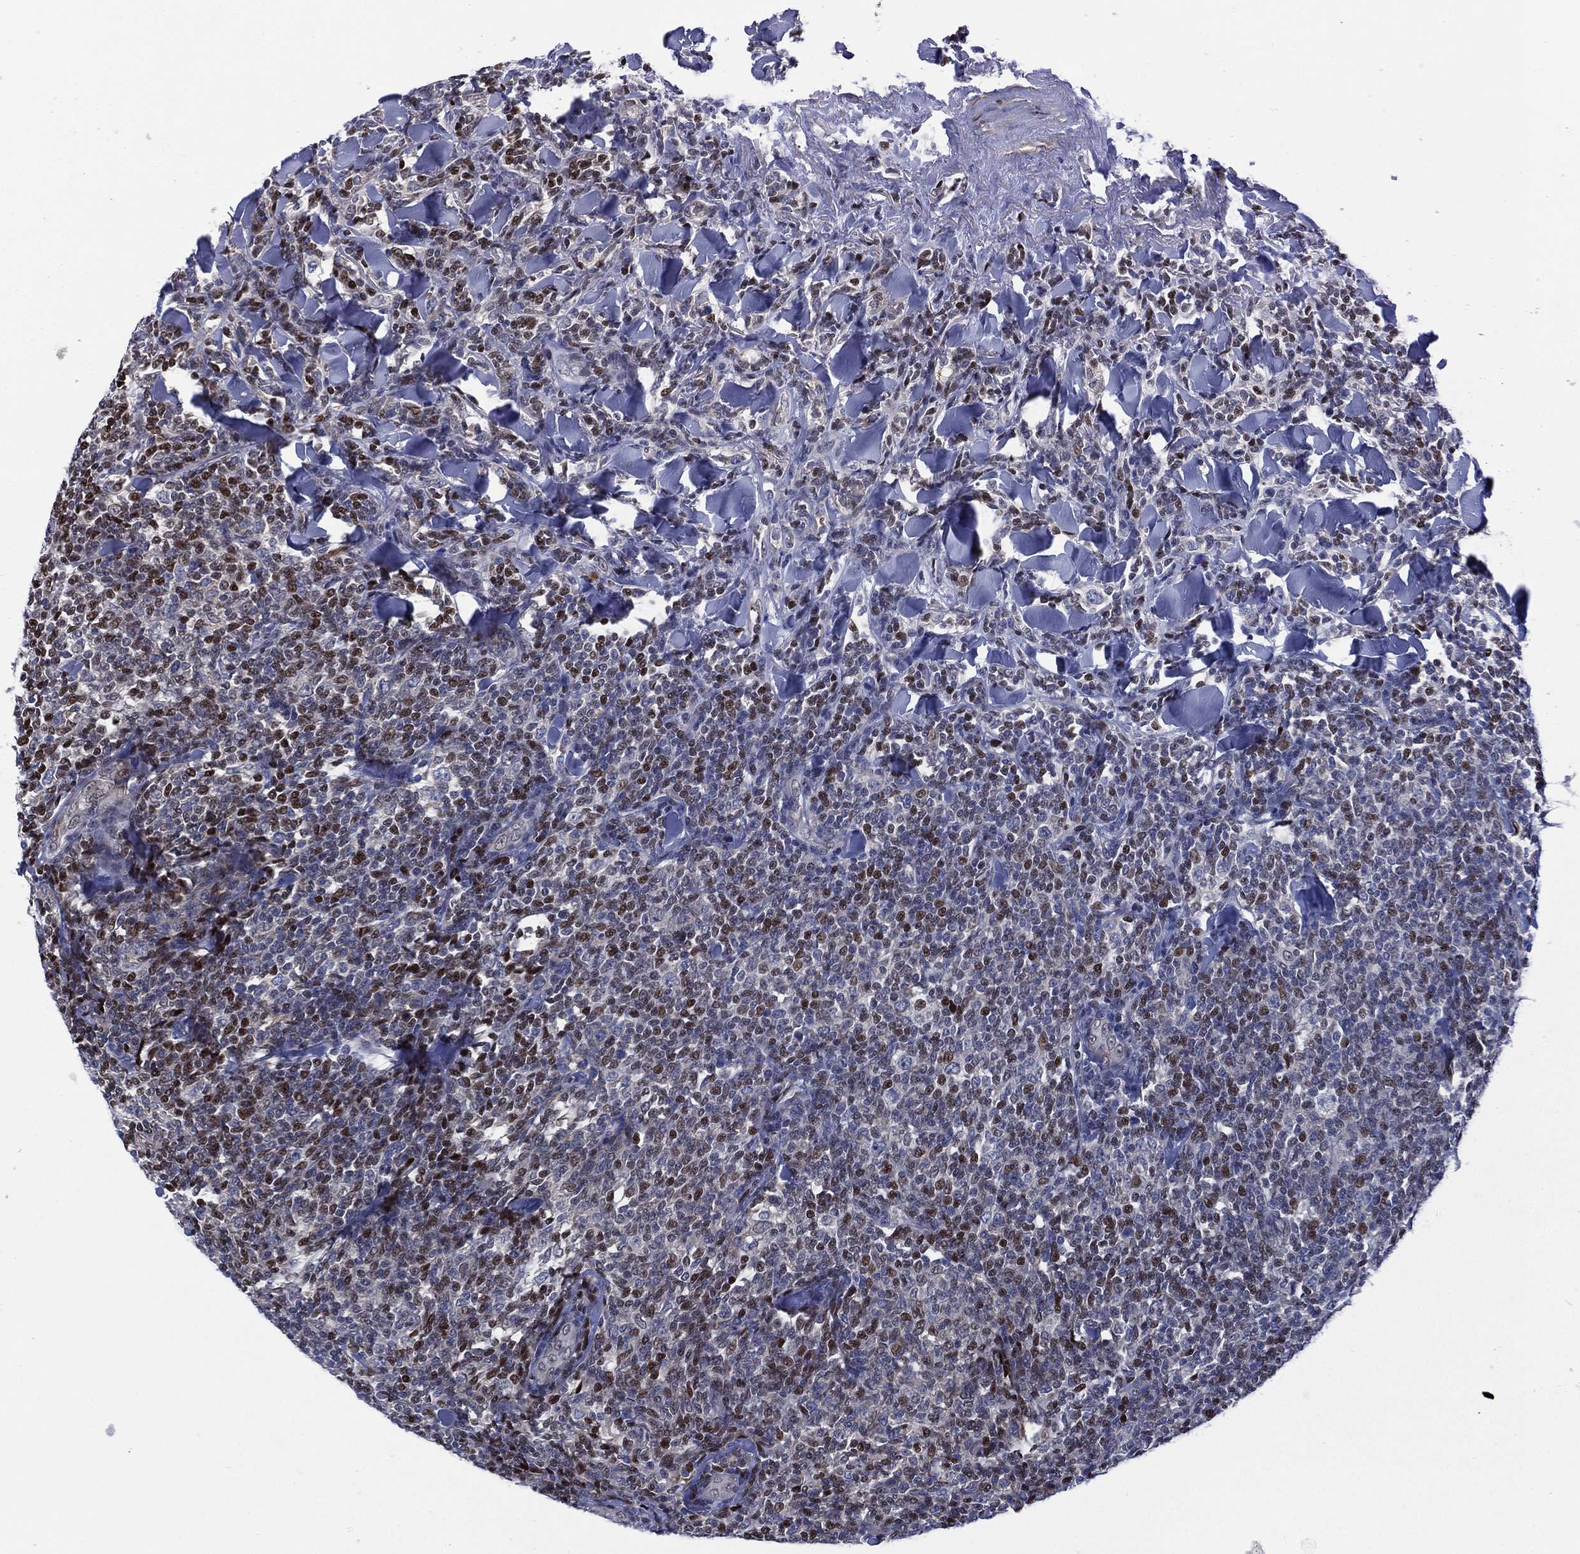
{"staining": {"intensity": "moderate", "quantity": "<25%", "location": "nuclear"}, "tissue": "lymphoma", "cell_type": "Tumor cells", "image_type": "cancer", "snomed": [{"axis": "morphology", "description": "Malignant lymphoma, non-Hodgkin's type, Low grade"}, {"axis": "topography", "description": "Lymph node"}], "caption": "Lymphoma tissue exhibits moderate nuclear positivity in approximately <25% of tumor cells, visualized by immunohistochemistry.", "gene": "SLC4A4", "patient": {"sex": "female", "age": 56}}